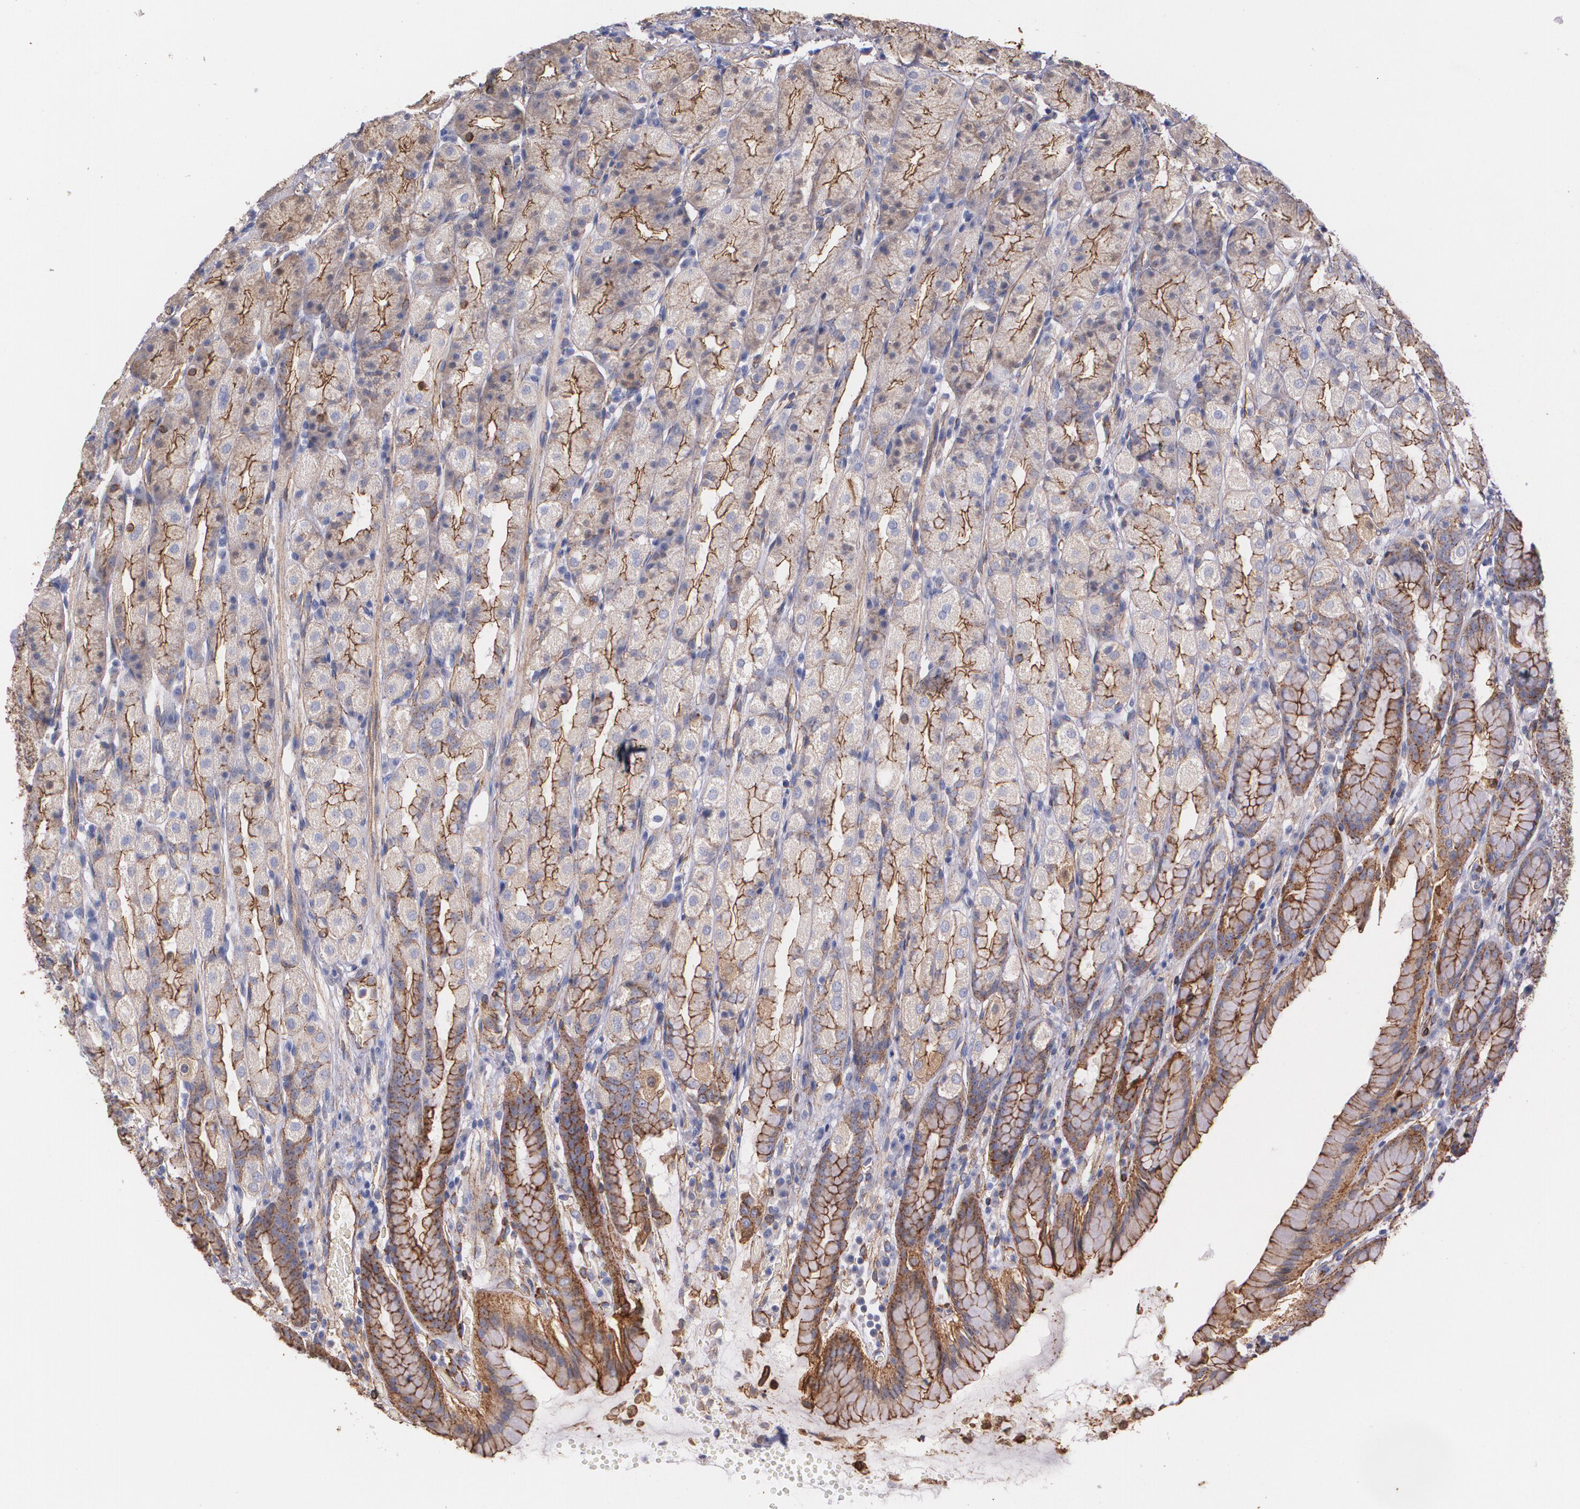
{"staining": {"intensity": "moderate", "quantity": ">75%", "location": "cytoplasmic/membranous"}, "tissue": "stomach", "cell_type": "Glandular cells", "image_type": "normal", "snomed": [{"axis": "morphology", "description": "Normal tissue, NOS"}, {"axis": "topography", "description": "Stomach, upper"}], "caption": "Benign stomach displays moderate cytoplasmic/membranous staining in approximately >75% of glandular cells.", "gene": "TJP1", "patient": {"sex": "male", "age": 68}}